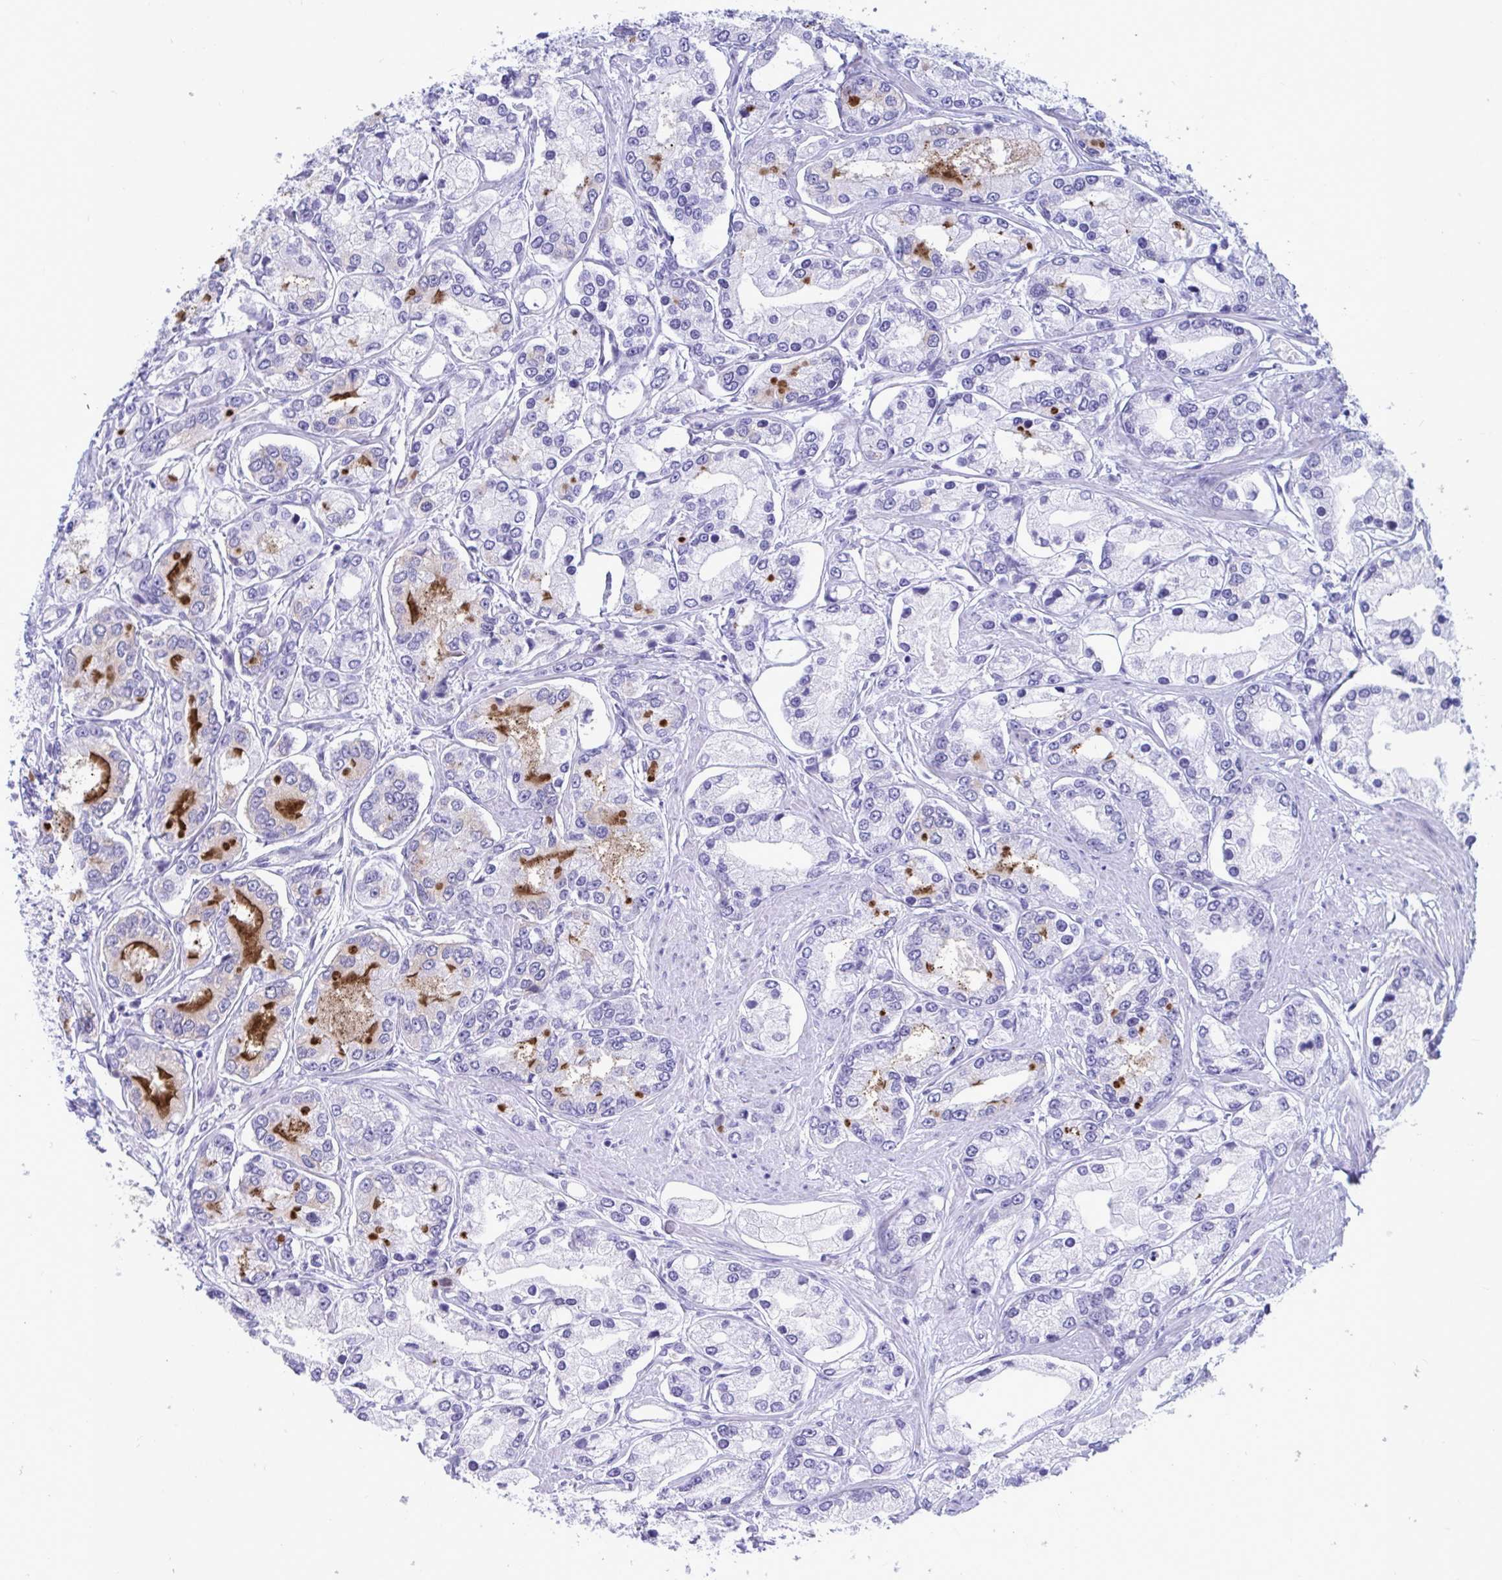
{"staining": {"intensity": "moderate", "quantity": "<25%", "location": "cytoplasmic/membranous"}, "tissue": "prostate cancer", "cell_type": "Tumor cells", "image_type": "cancer", "snomed": [{"axis": "morphology", "description": "Adenocarcinoma, High grade"}, {"axis": "topography", "description": "Prostate"}], "caption": "Protein expression analysis of prostate cancer shows moderate cytoplasmic/membranous expression in about <25% of tumor cells.", "gene": "TTC30B", "patient": {"sex": "male", "age": 66}}